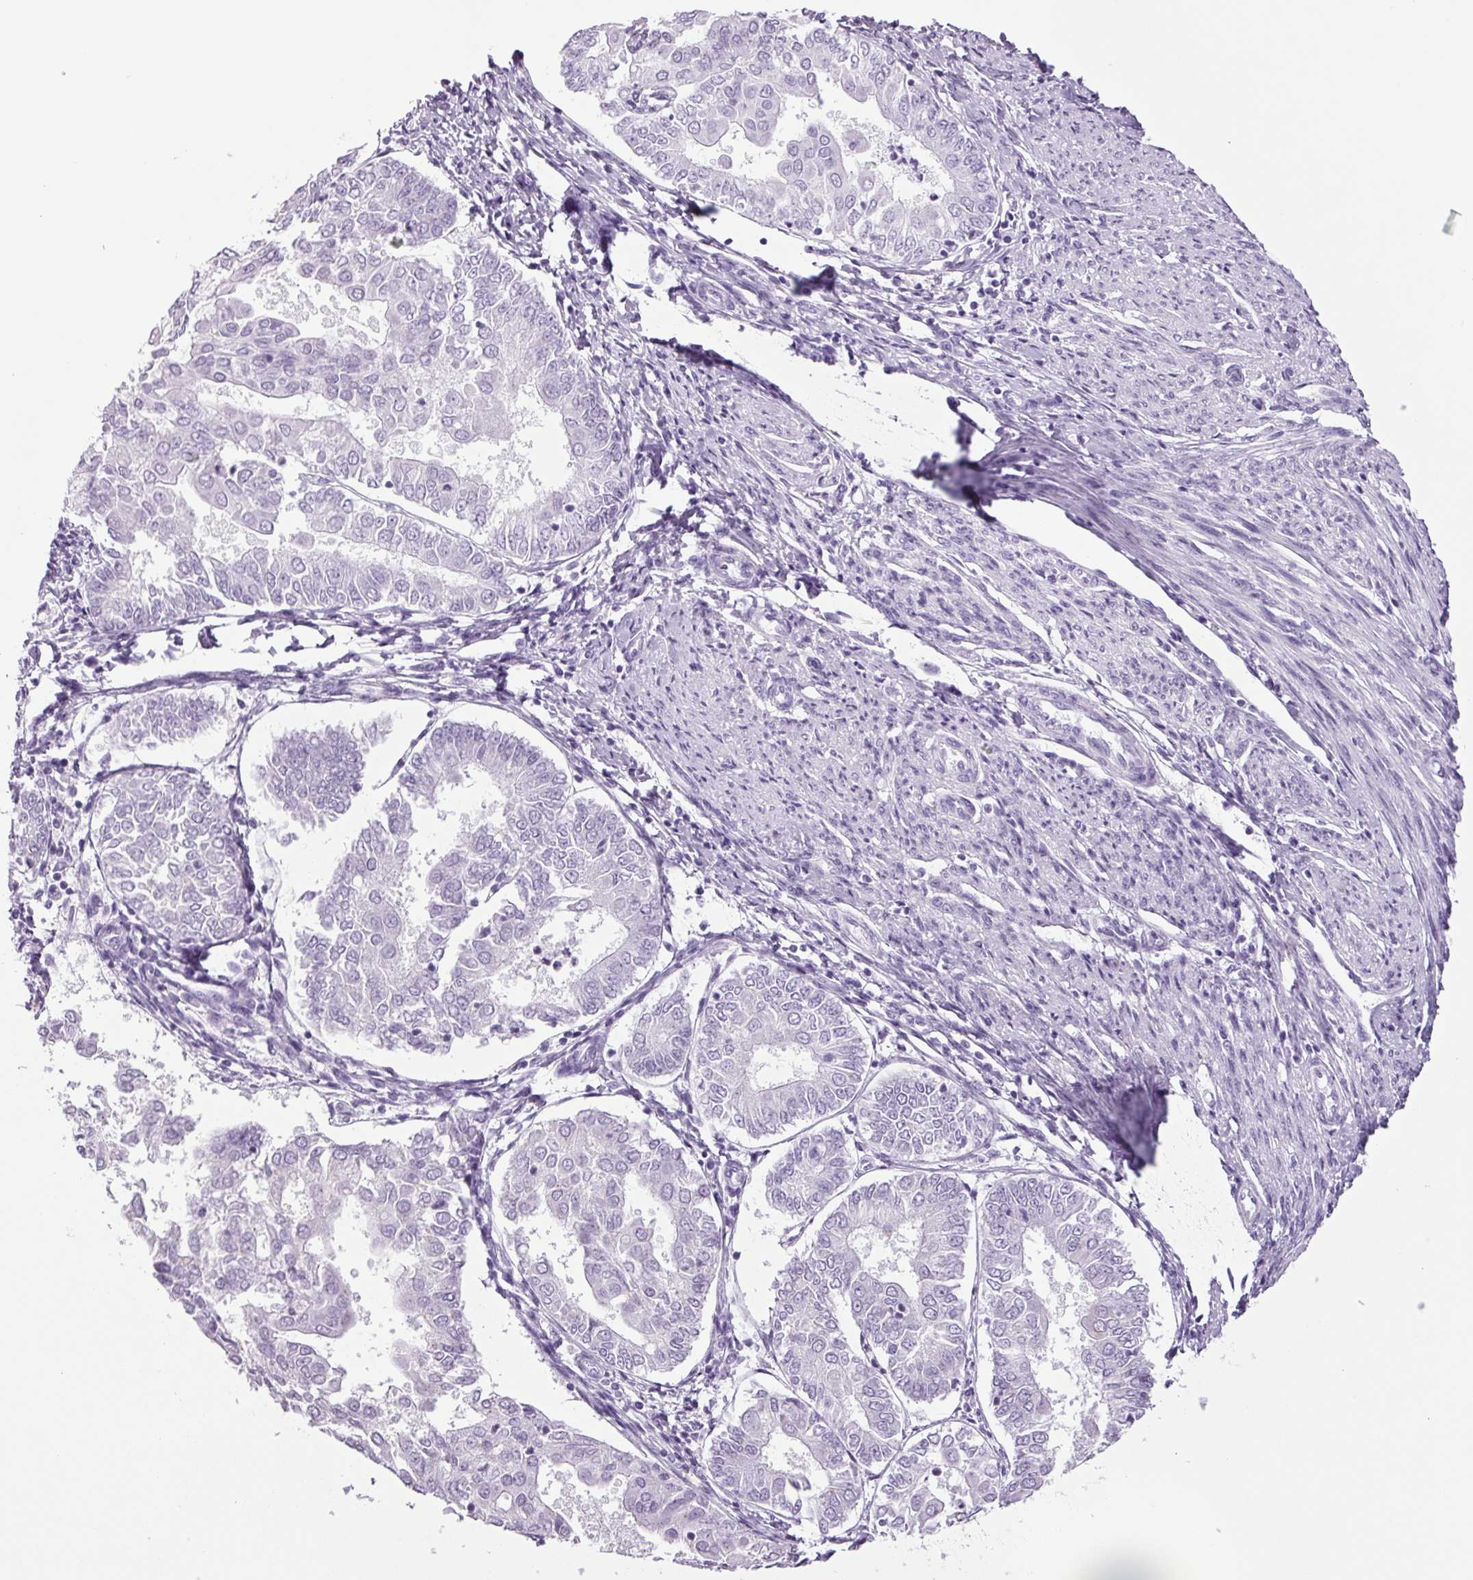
{"staining": {"intensity": "negative", "quantity": "none", "location": "none"}, "tissue": "endometrial cancer", "cell_type": "Tumor cells", "image_type": "cancer", "snomed": [{"axis": "morphology", "description": "Adenocarcinoma, NOS"}, {"axis": "topography", "description": "Endometrium"}], "caption": "Immunohistochemical staining of endometrial cancer (adenocarcinoma) exhibits no significant staining in tumor cells.", "gene": "PPP1R1A", "patient": {"sex": "female", "age": 68}}